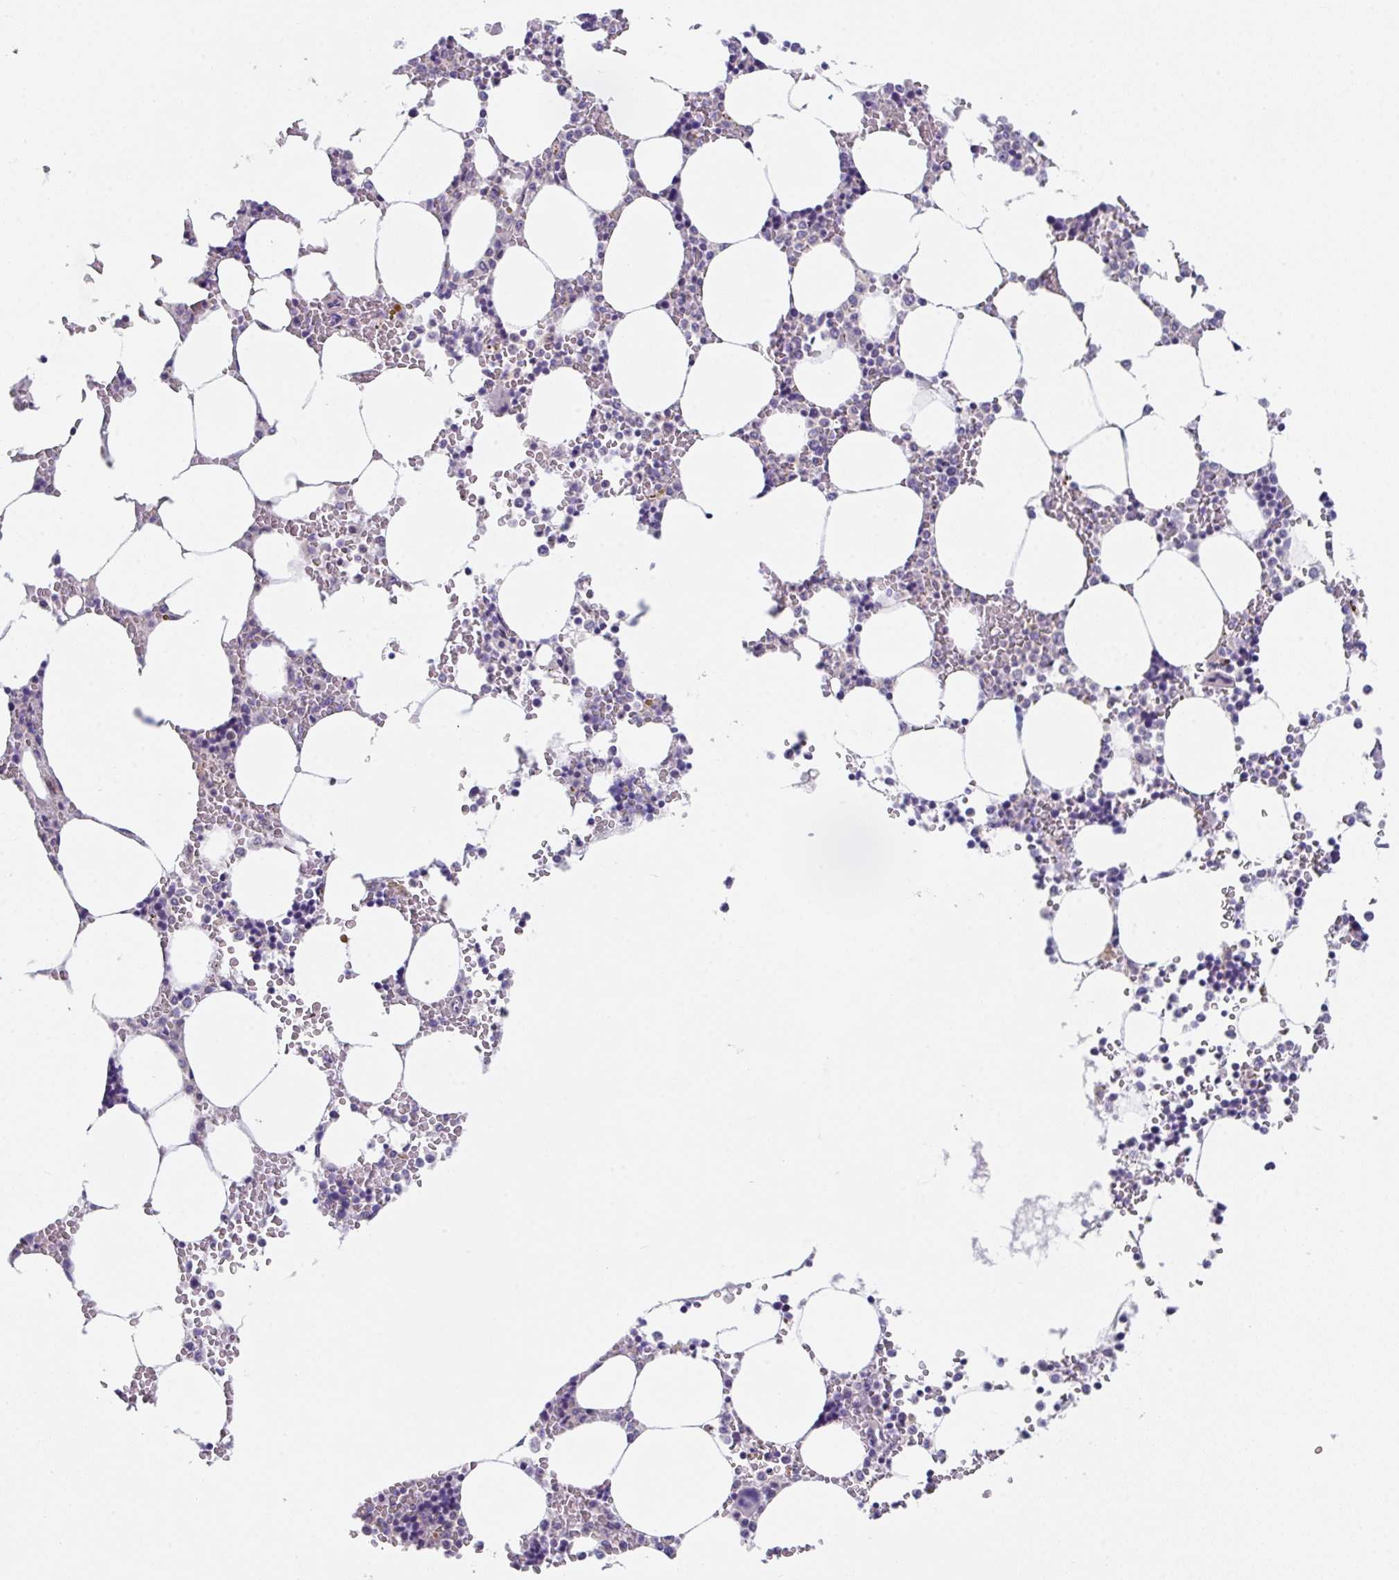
{"staining": {"intensity": "moderate", "quantity": "25%-75%", "location": "nuclear"}, "tissue": "bone marrow", "cell_type": "Hematopoietic cells", "image_type": "normal", "snomed": [{"axis": "morphology", "description": "Normal tissue, NOS"}, {"axis": "topography", "description": "Bone marrow"}], "caption": "Bone marrow was stained to show a protein in brown. There is medium levels of moderate nuclear staining in approximately 25%-75% of hematopoietic cells. The staining was performed using DAB (3,3'-diaminobenzidine) to visualize the protein expression in brown, while the nuclei were stained in blue with hematoxylin (Magnification: 20x).", "gene": "RBM18", "patient": {"sex": "male", "age": 64}}